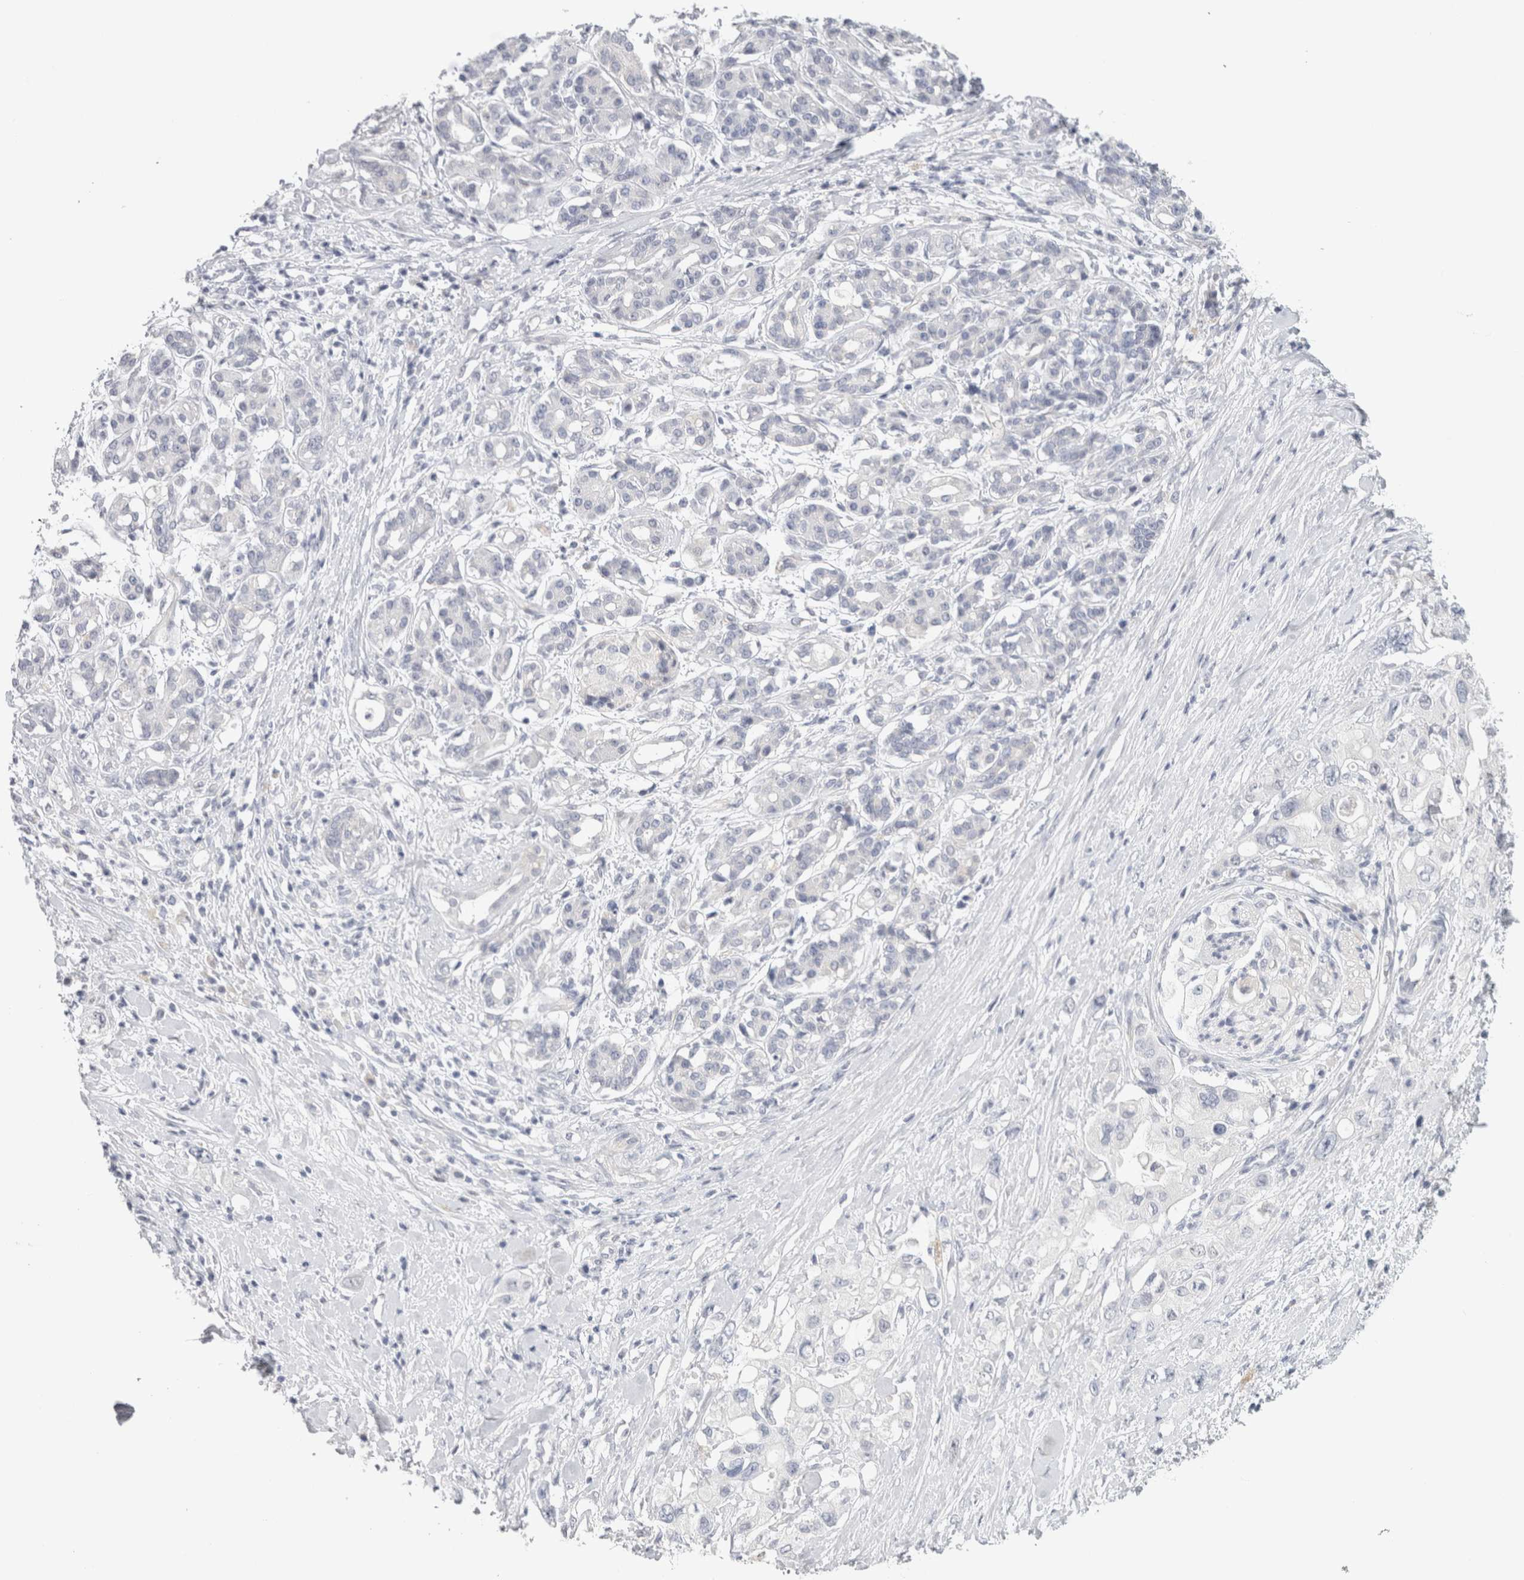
{"staining": {"intensity": "negative", "quantity": "none", "location": "none"}, "tissue": "pancreatic cancer", "cell_type": "Tumor cells", "image_type": "cancer", "snomed": [{"axis": "morphology", "description": "Adenocarcinoma, NOS"}, {"axis": "topography", "description": "Pancreas"}], "caption": "The IHC micrograph has no significant staining in tumor cells of pancreatic cancer tissue.", "gene": "TONSL", "patient": {"sex": "female", "age": 56}}